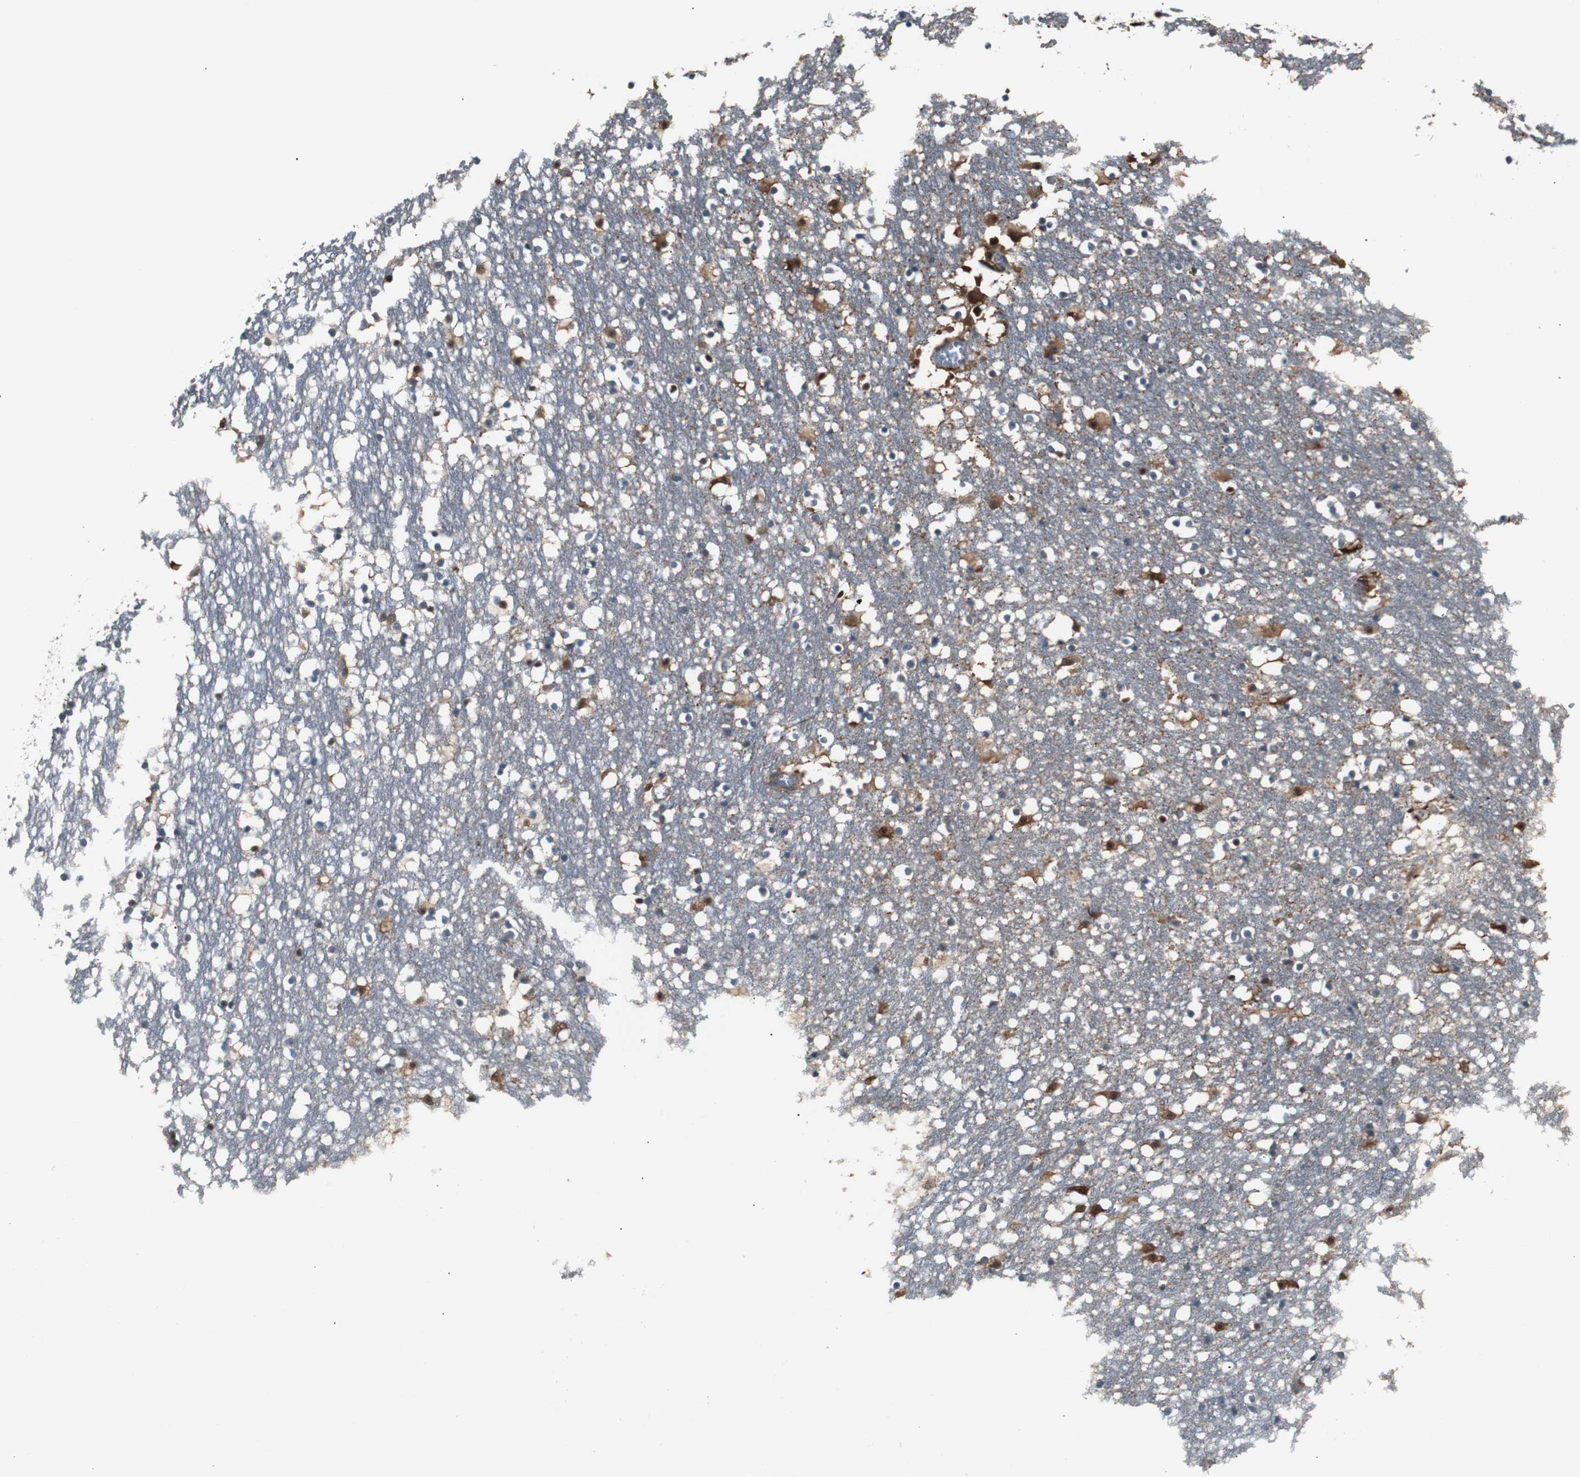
{"staining": {"intensity": "strong", "quantity": ">75%", "location": "cytoplasmic/membranous"}, "tissue": "caudate", "cell_type": "Glial cells", "image_type": "normal", "snomed": [{"axis": "morphology", "description": "Normal tissue, NOS"}, {"axis": "topography", "description": "Lateral ventricle wall"}], "caption": "Human caudate stained with a brown dye reveals strong cytoplasmic/membranous positive staining in about >75% of glial cells.", "gene": "CAPNS1", "patient": {"sex": "male", "age": 45}}